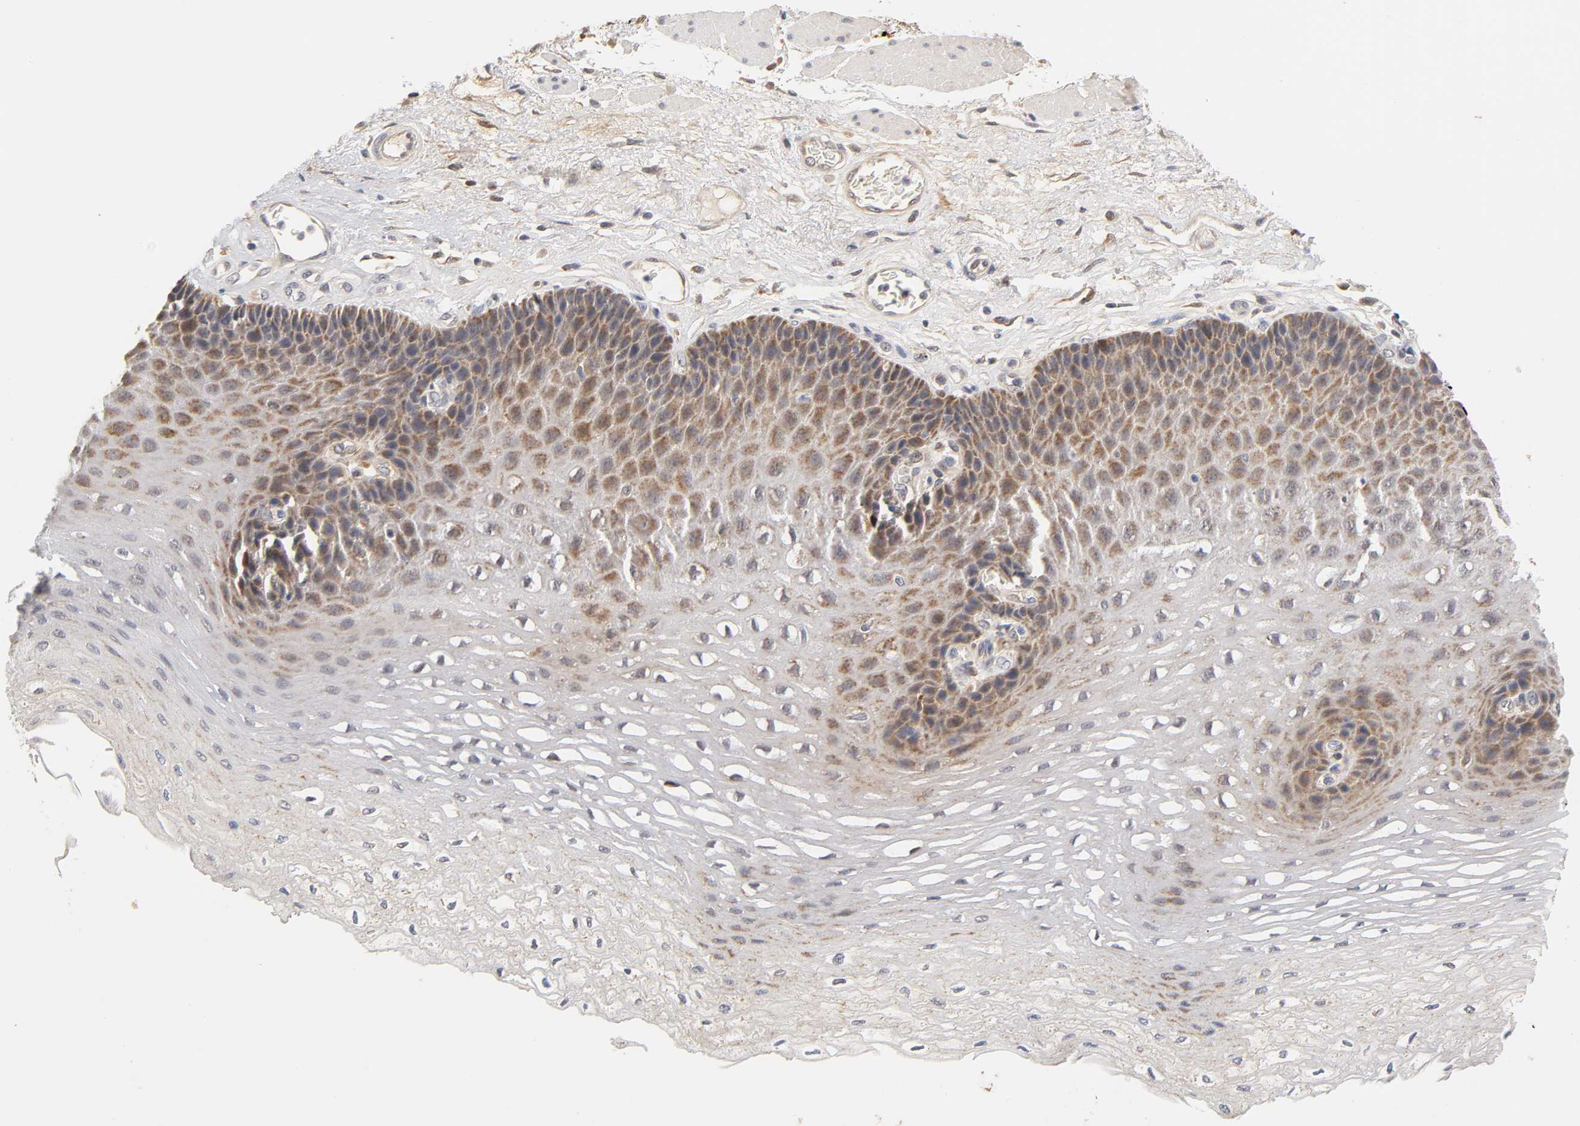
{"staining": {"intensity": "moderate", "quantity": "25%-75%", "location": "cytoplasmic/membranous"}, "tissue": "esophagus", "cell_type": "Squamous epithelial cells", "image_type": "normal", "snomed": [{"axis": "morphology", "description": "Normal tissue, NOS"}, {"axis": "topography", "description": "Esophagus"}], "caption": "DAB immunohistochemical staining of unremarkable esophagus reveals moderate cytoplasmic/membranous protein staining in about 25%-75% of squamous epithelial cells. (IHC, brightfield microscopy, high magnification).", "gene": "GSTZ1", "patient": {"sex": "female", "age": 72}}